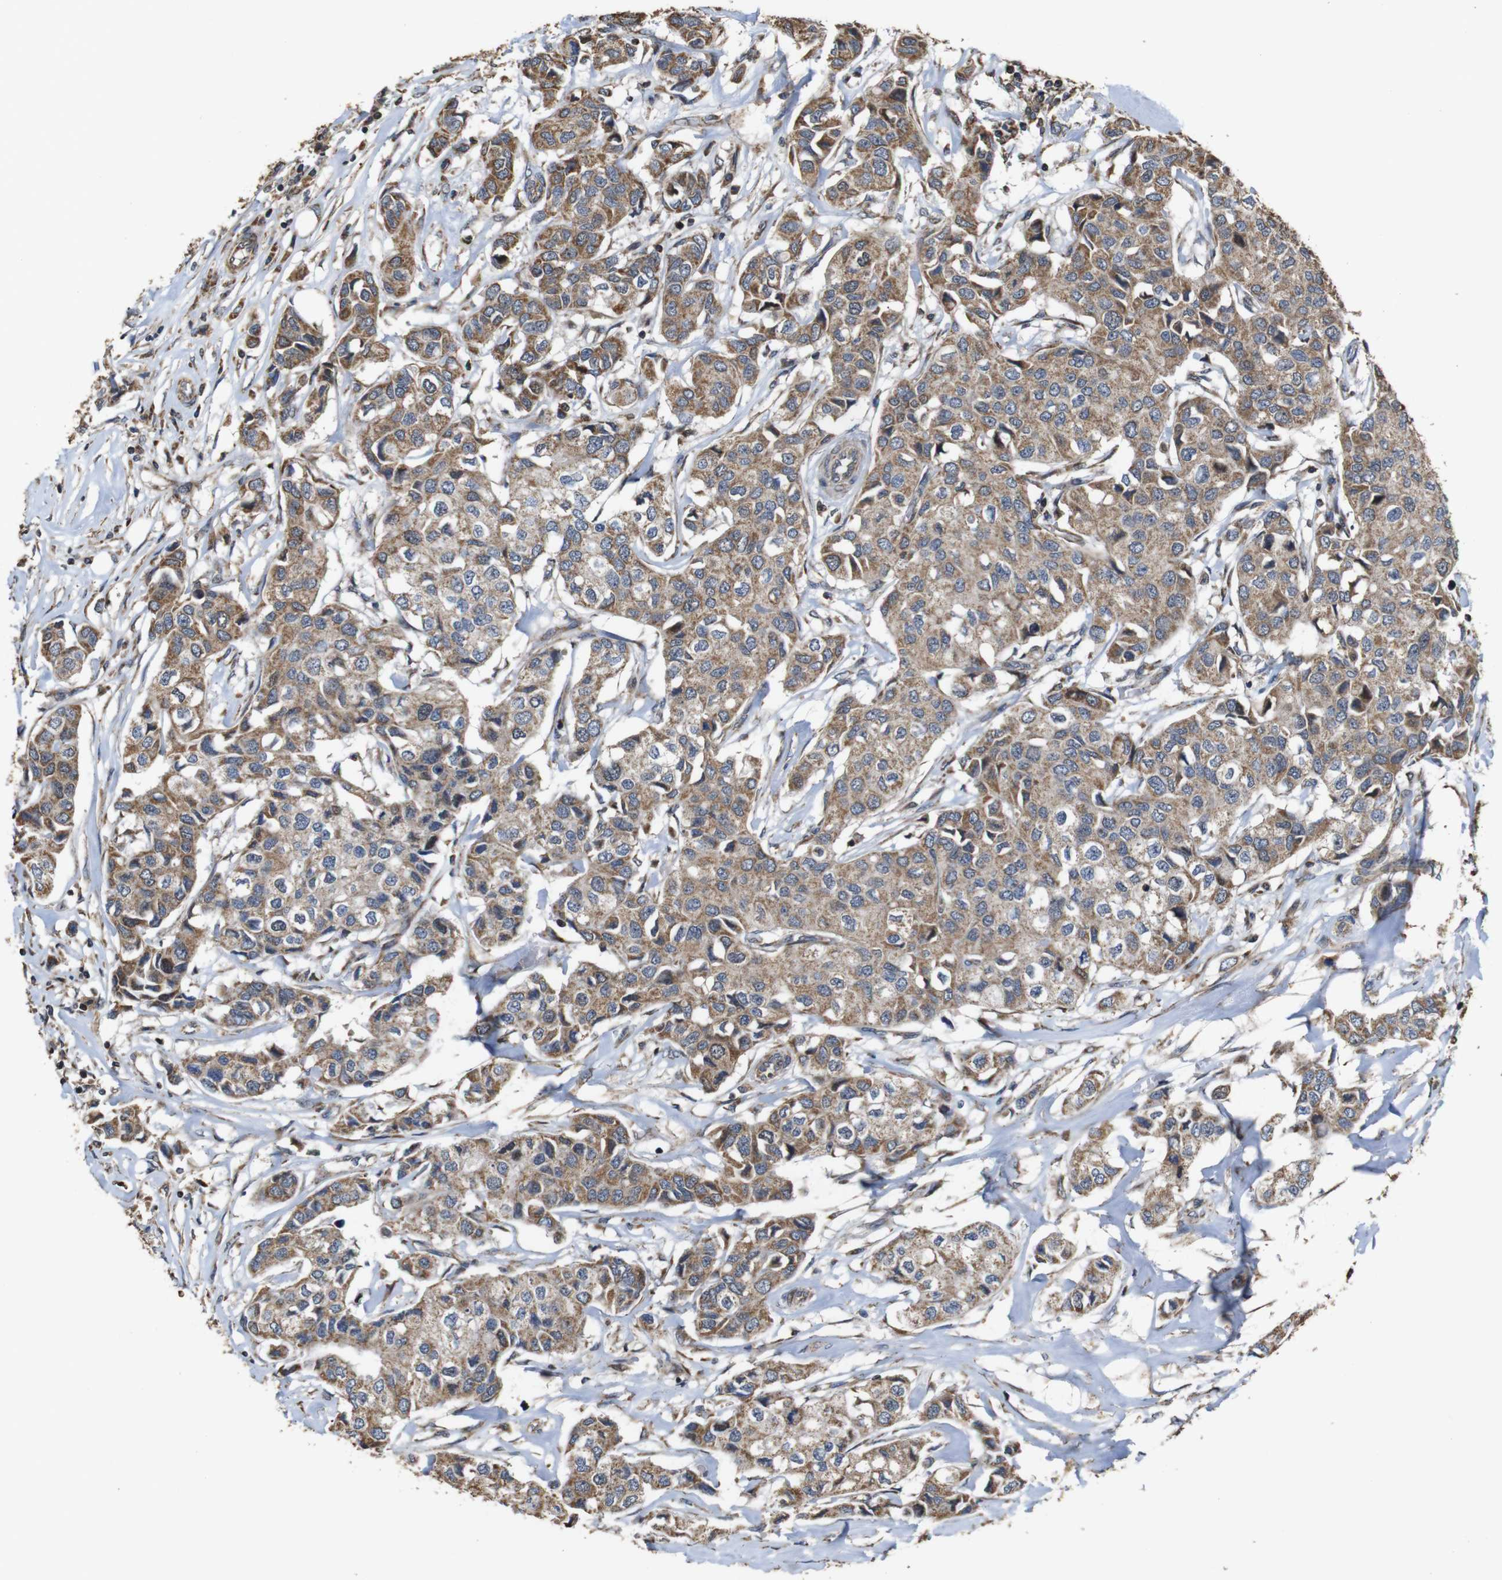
{"staining": {"intensity": "moderate", "quantity": ">75%", "location": "cytoplasmic/membranous"}, "tissue": "breast cancer", "cell_type": "Tumor cells", "image_type": "cancer", "snomed": [{"axis": "morphology", "description": "Duct carcinoma"}, {"axis": "topography", "description": "Breast"}], "caption": "Protein analysis of breast cancer tissue demonstrates moderate cytoplasmic/membranous expression in approximately >75% of tumor cells.", "gene": "SNN", "patient": {"sex": "female", "age": 80}}